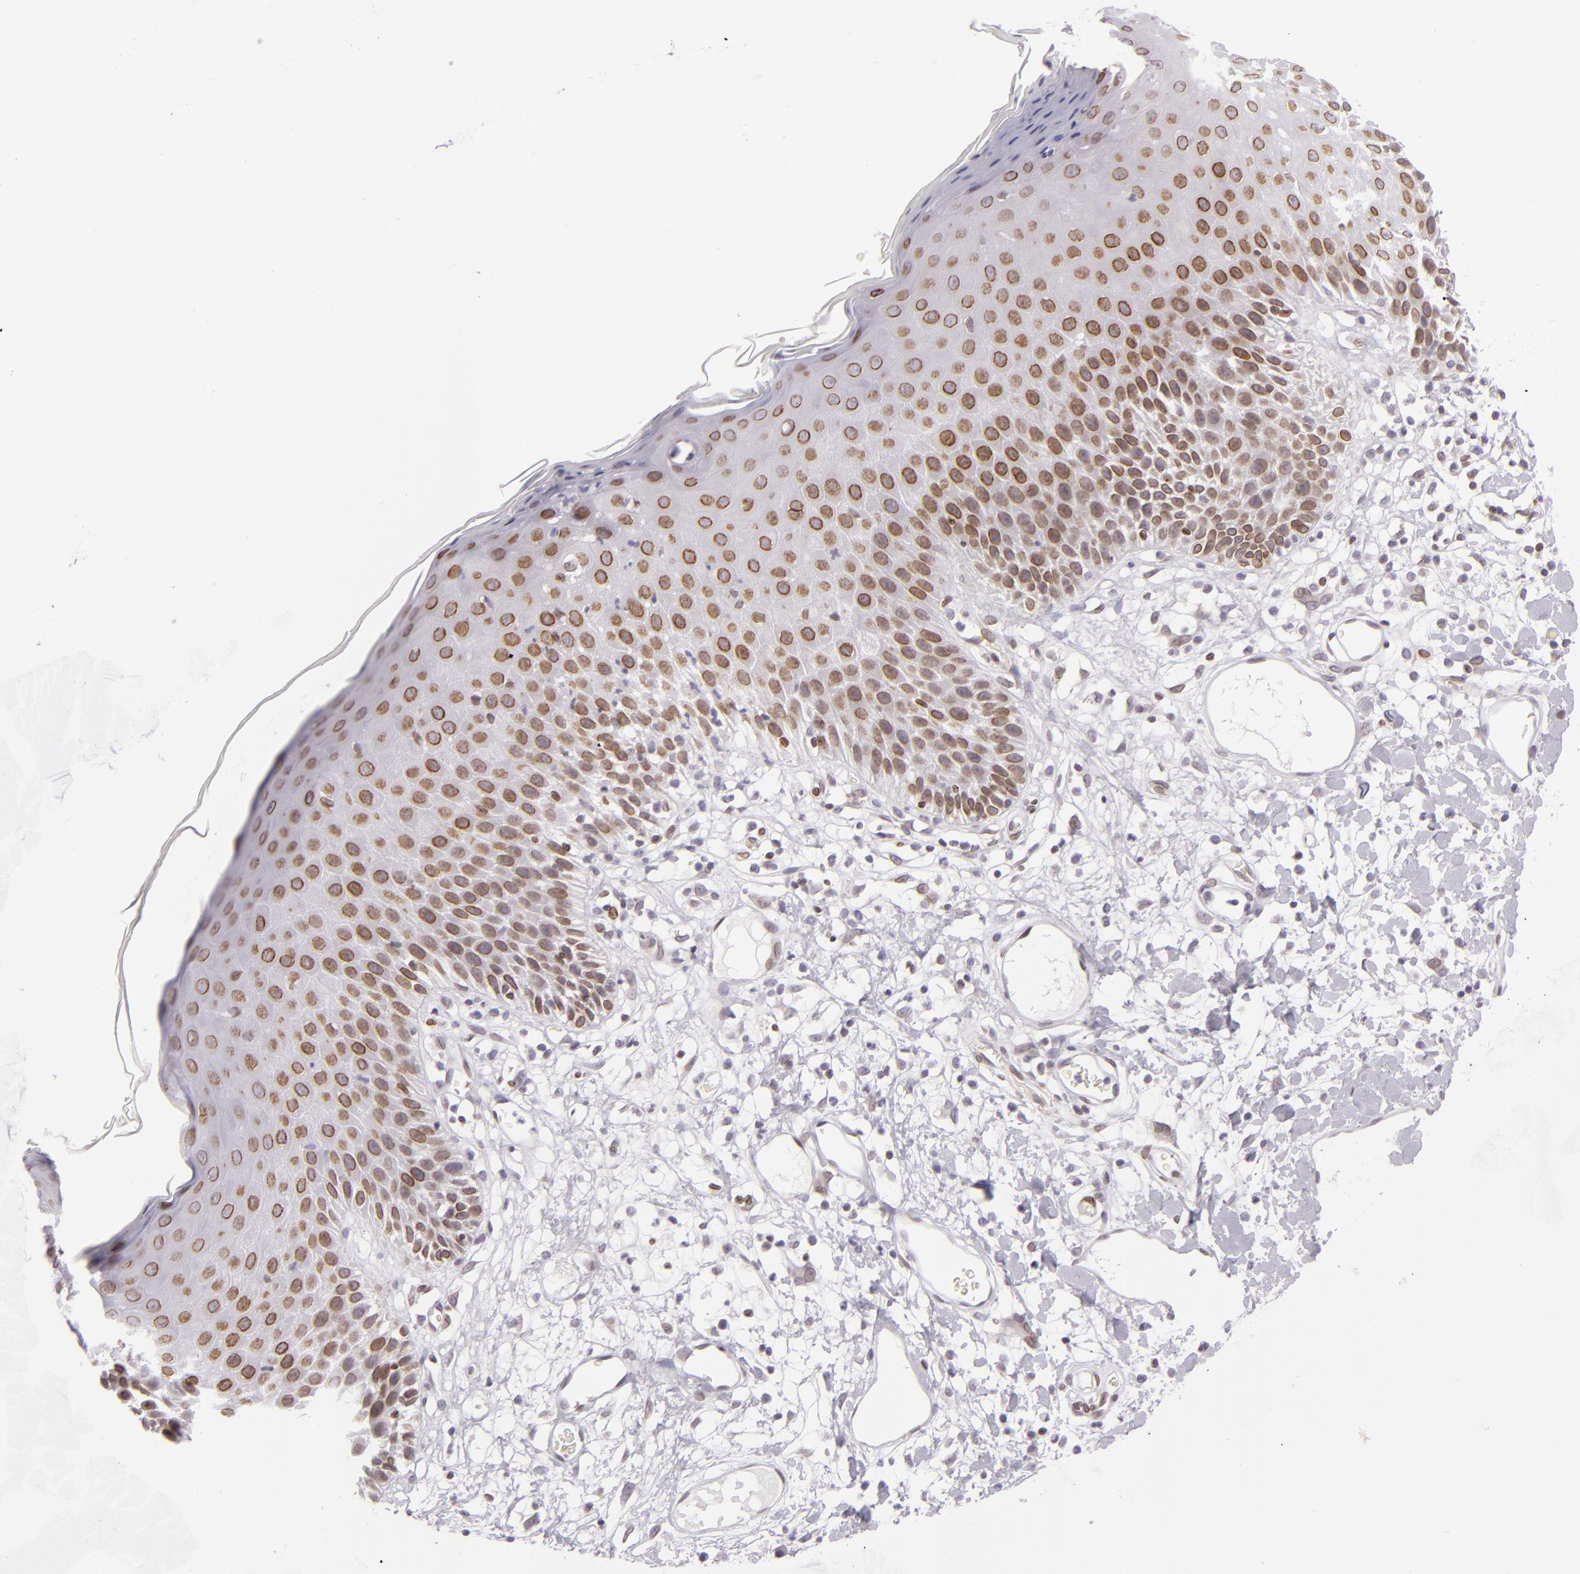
{"staining": {"intensity": "strong", "quantity": ">75%", "location": "nuclear"}, "tissue": "skin", "cell_type": "Epidermal cells", "image_type": "normal", "snomed": [{"axis": "morphology", "description": "Normal tissue, NOS"}, {"axis": "topography", "description": "Vulva"}, {"axis": "topography", "description": "Peripheral nerve tissue"}], "caption": "Protein expression analysis of normal skin demonstrates strong nuclear staining in about >75% of epidermal cells.", "gene": "EMD", "patient": {"sex": "female", "age": 68}}